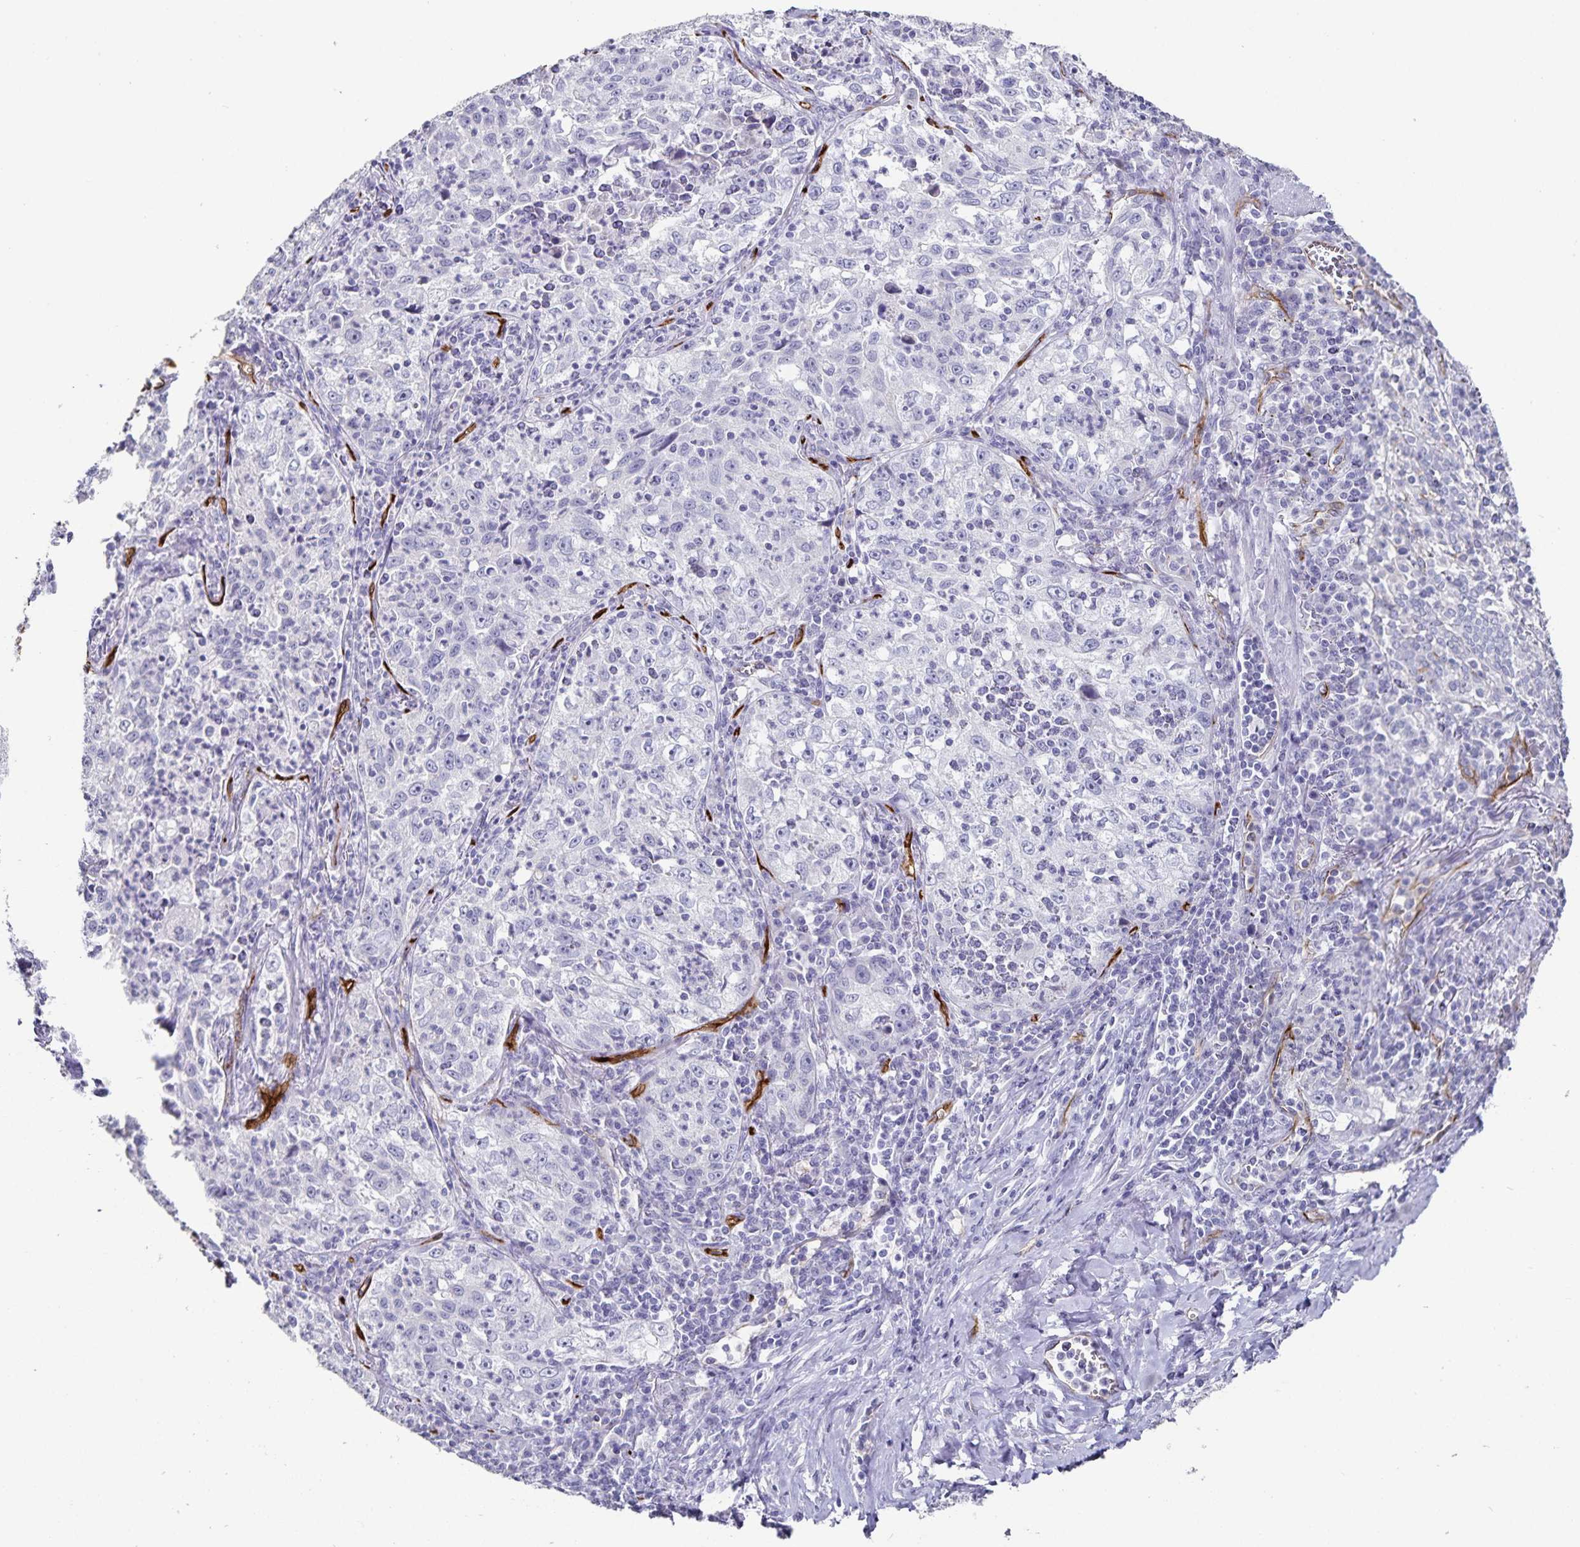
{"staining": {"intensity": "negative", "quantity": "none", "location": "none"}, "tissue": "lung cancer", "cell_type": "Tumor cells", "image_type": "cancer", "snomed": [{"axis": "morphology", "description": "Squamous cell carcinoma, NOS"}, {"axis": "topography", "description": "Lung"}], "caption": "There is no significant expression in tumor cells of lung cancer (squamous cell carcinoma).", "gene": "PODXL", "patient": {"sex": "male", "age": 71}}